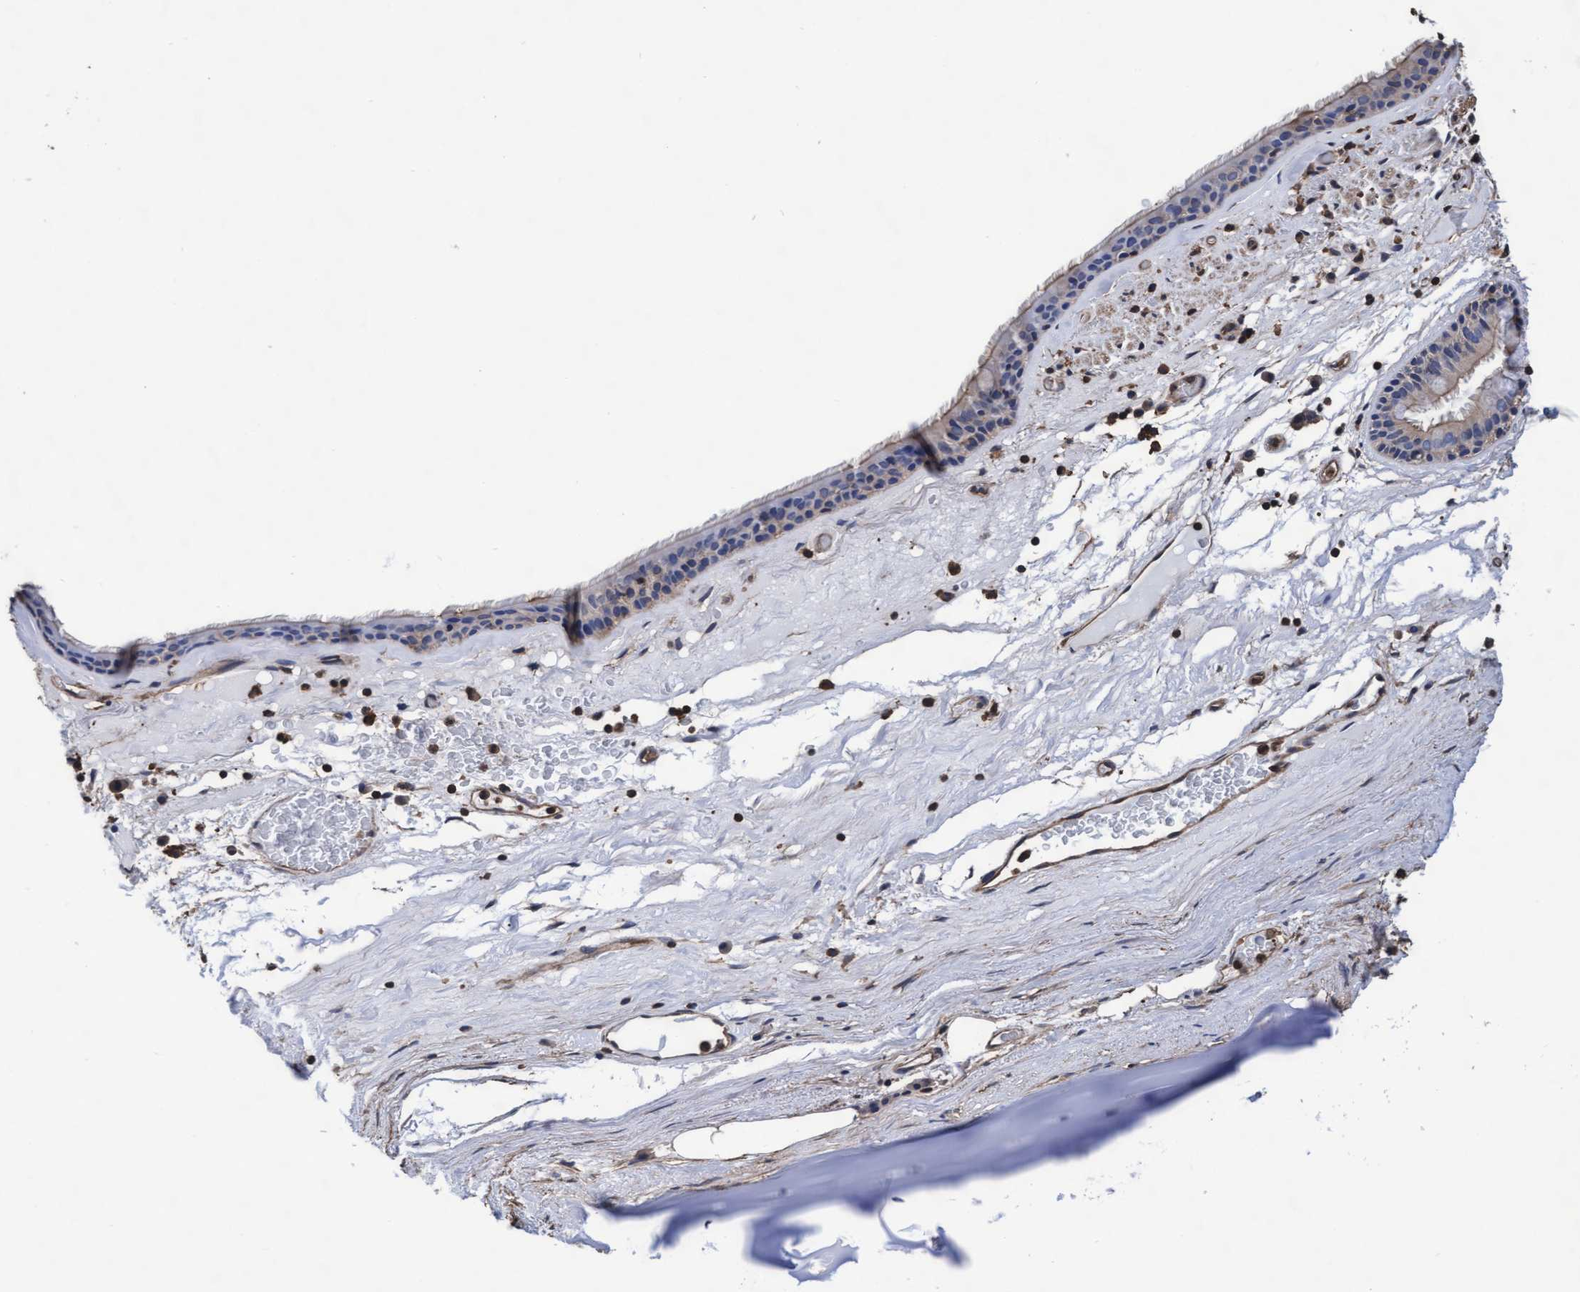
{"staining": {"intensity": "moderate", "quantity": "<25%", "location": "cytoplasmic/membranous"}, "tissue": "bronchus", "cell_type": "Respiratory epithelial cells", "image_type": "normal", "snomed": [{"axis": "morphology", "description": "Normal tissue, NOS"}, {"axis": "topography", "description": "Cartilage tissue"}], "caption": "Unremarkable bronchus shows moderate cytoplasmic/membranous expression in approximately <25% of respiratory epithelial cells.", "gene": "GRHPR", "patient": {"sex": "female", "age": 63}}